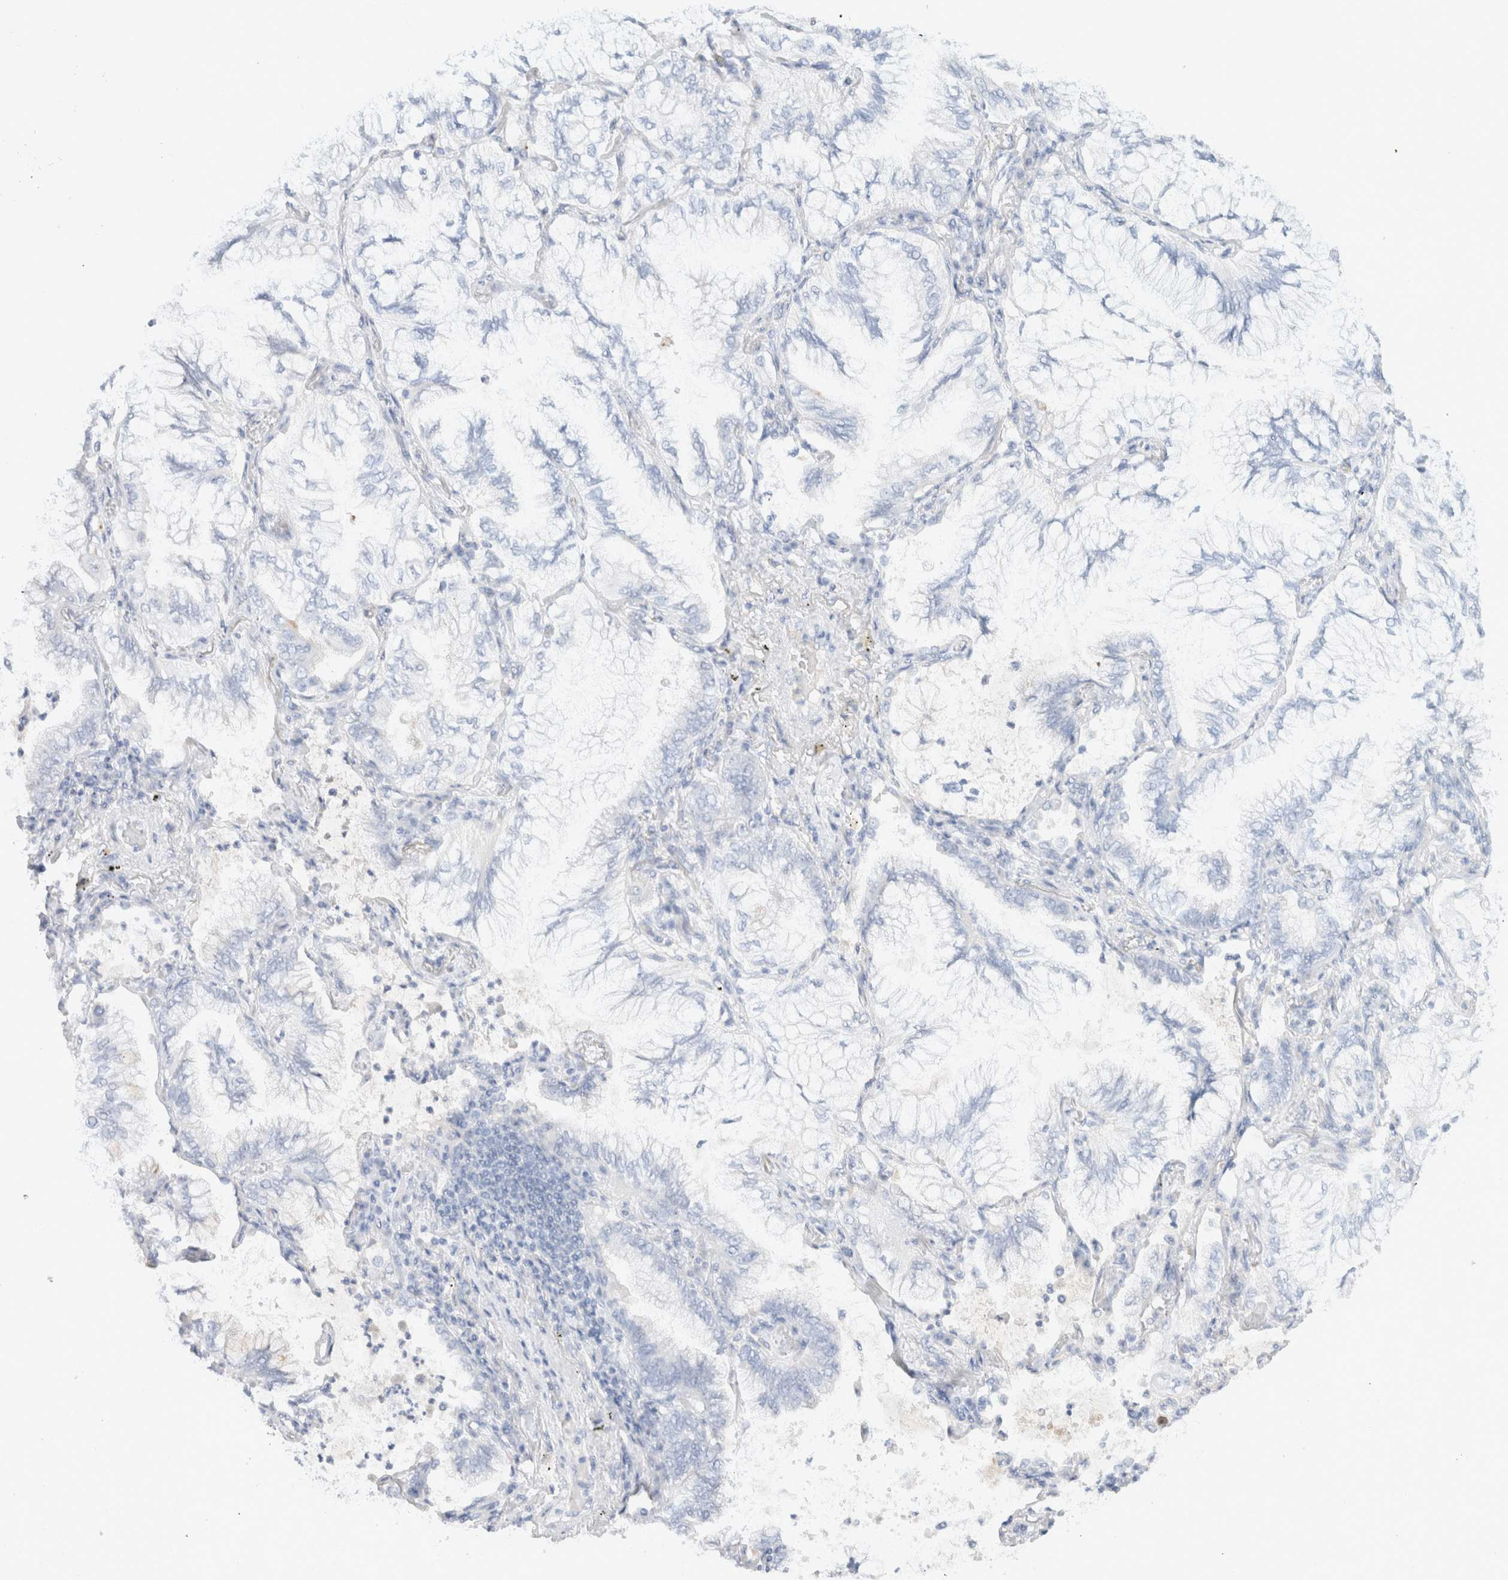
{"staining": {"intensity": "negative", "quantity": "none", "location": "none"}, "tissue": "lung cancer", "cell_type": "Tumor cells", "image_type": "cancer", "snomed": [{"axis": "morphology", "description": "Adenocarcinoma, NOS"}, {"axis": "topography", "description": "Lung"}], "caption": "High power microscopy image of an immunohistochemistry (IHC) image of lung cancer, revealing no significant positivity in tumor cells.", "gene": "CPQ", "patient": {"sex": "female", "age": 70}}